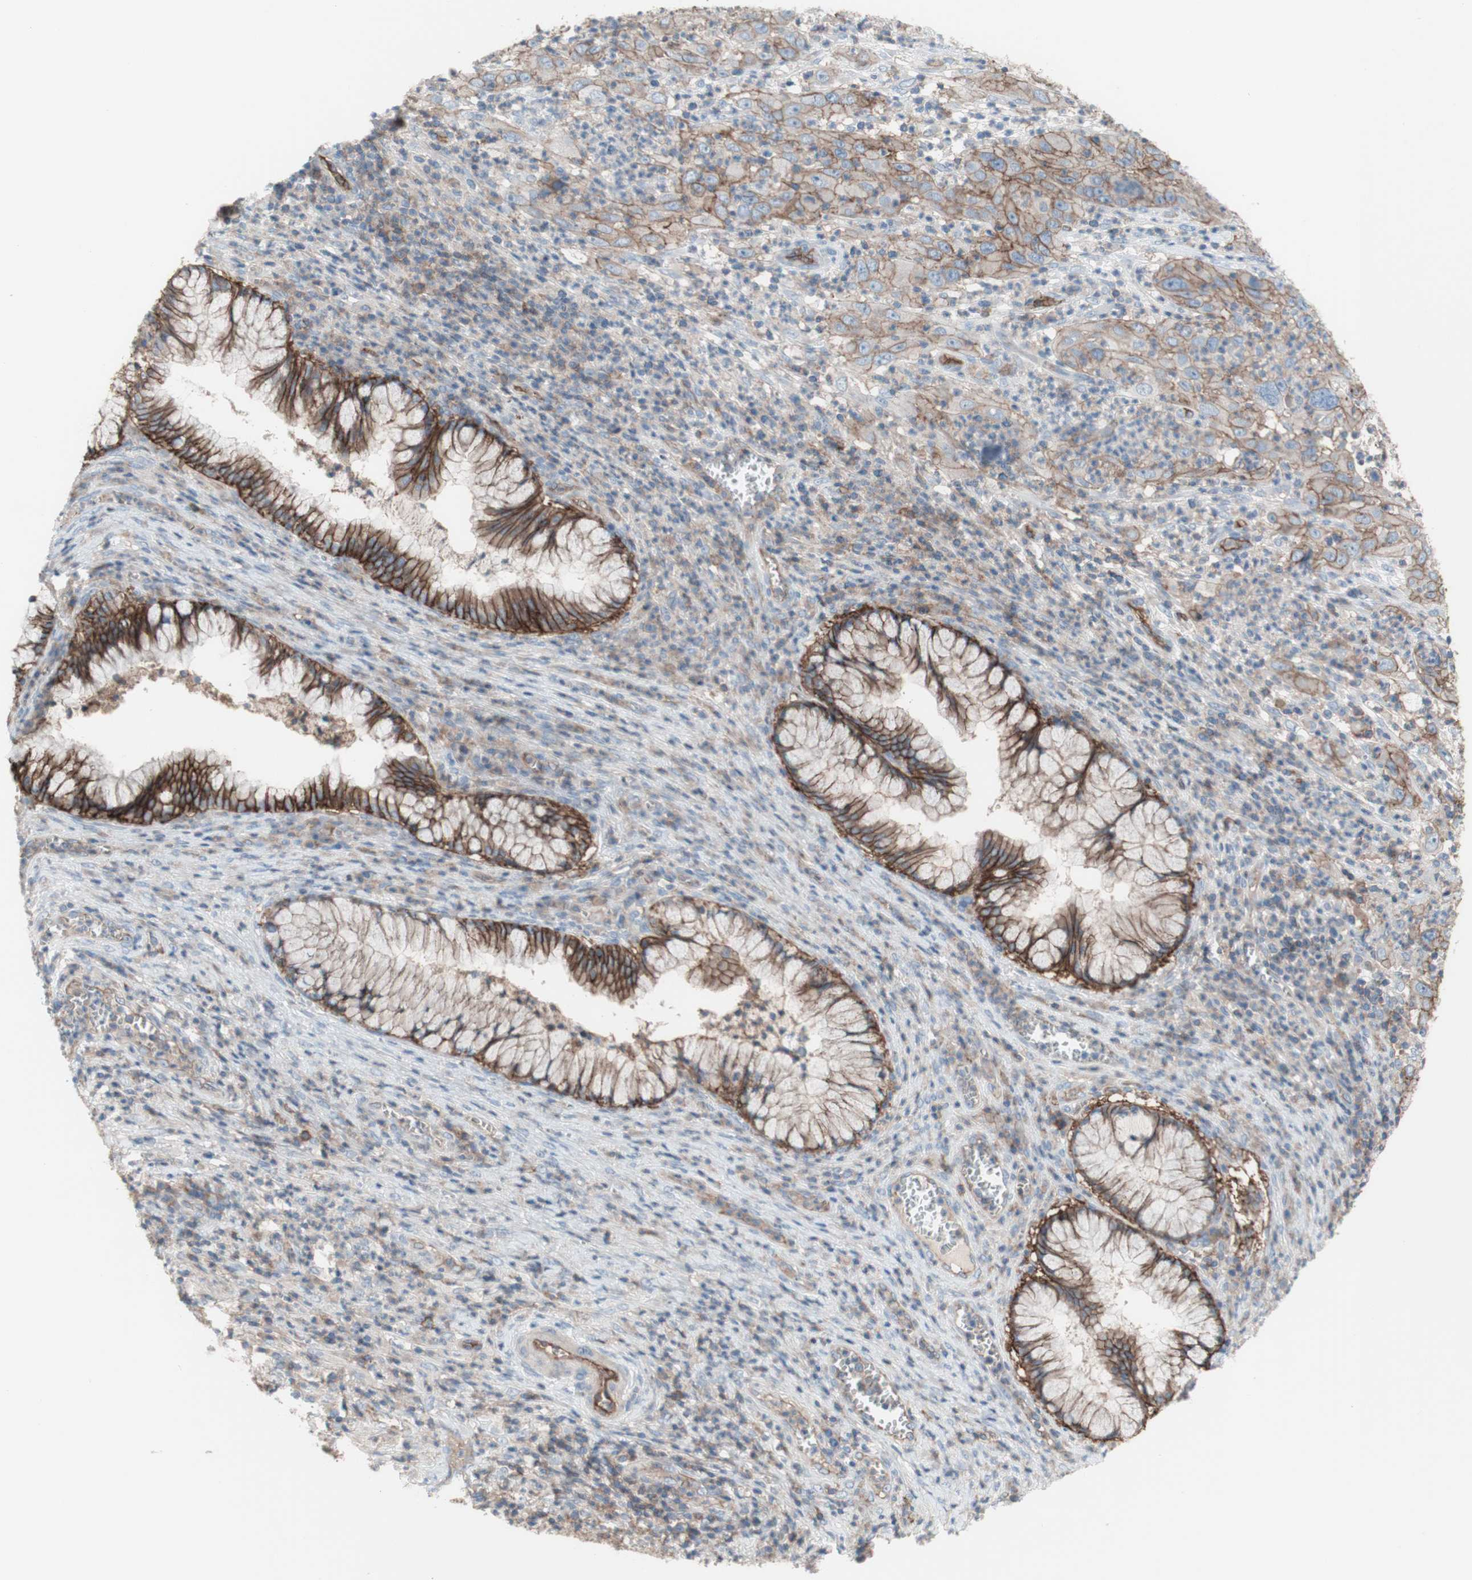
{"staining": {"intensity": "moderate", "quantity": ">75%", "location": "cytoplasmic/membranous"}, "tissue": "cervical cancer", "cell_type": "Tumor cells", "image_type": "cancer", "snomed": [{"axis": "morphology", "description": "Squamous cell carcinoma, NOS"}, {"axis": "topography", "description": "Cervix"}], "caption": "This image demonstrates cervical squamous cell carcinoma stained with immunohistochemistry to label a protein in brown. The cytoplasmic/membranous of tumor cells show moderate positivity for the protein. Nuclei are counter-stained blue.", "gene": "CD46", "patient": {"sex": "female", "age": 32}}